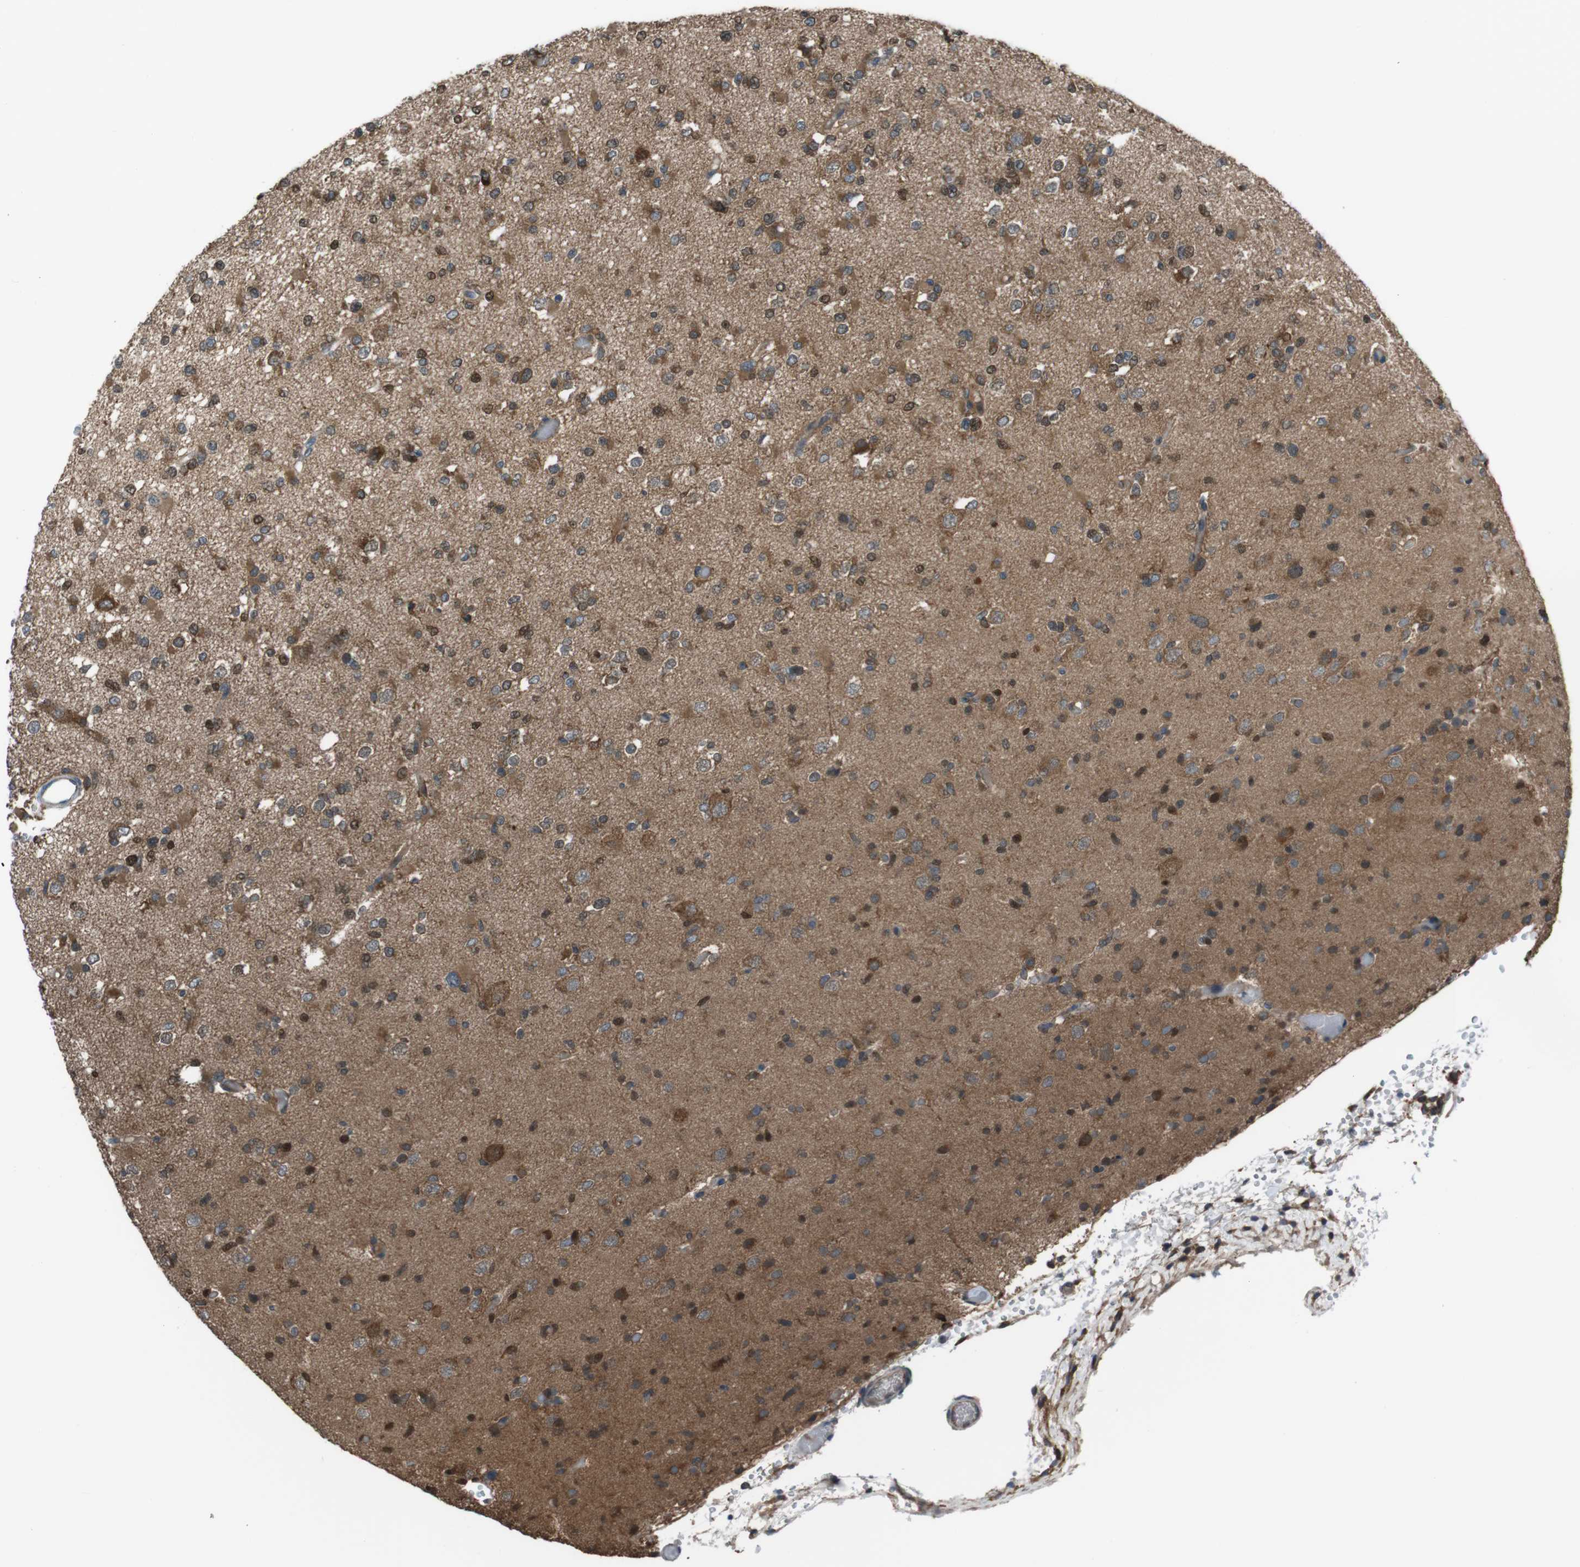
{"staining": {"intensity": "moderate", "quantity": ">75%", "location": "cytoplasmic/membranous"}, "tissue": "glioma", "cell_type": "Tumor cells", "image_type": "cancer", "snomed": [{"axis": "morphology", "description": "Glioma, malignant, Low grade"}, {"axis": "topography", "description": "Brain"}], "caption": "Human malignant glioma (low-grade) stained with a protein marker displays moderate staining in tumor cells.", "gene": "SSR3", "patient": {"sex": "female", "age": 22}}